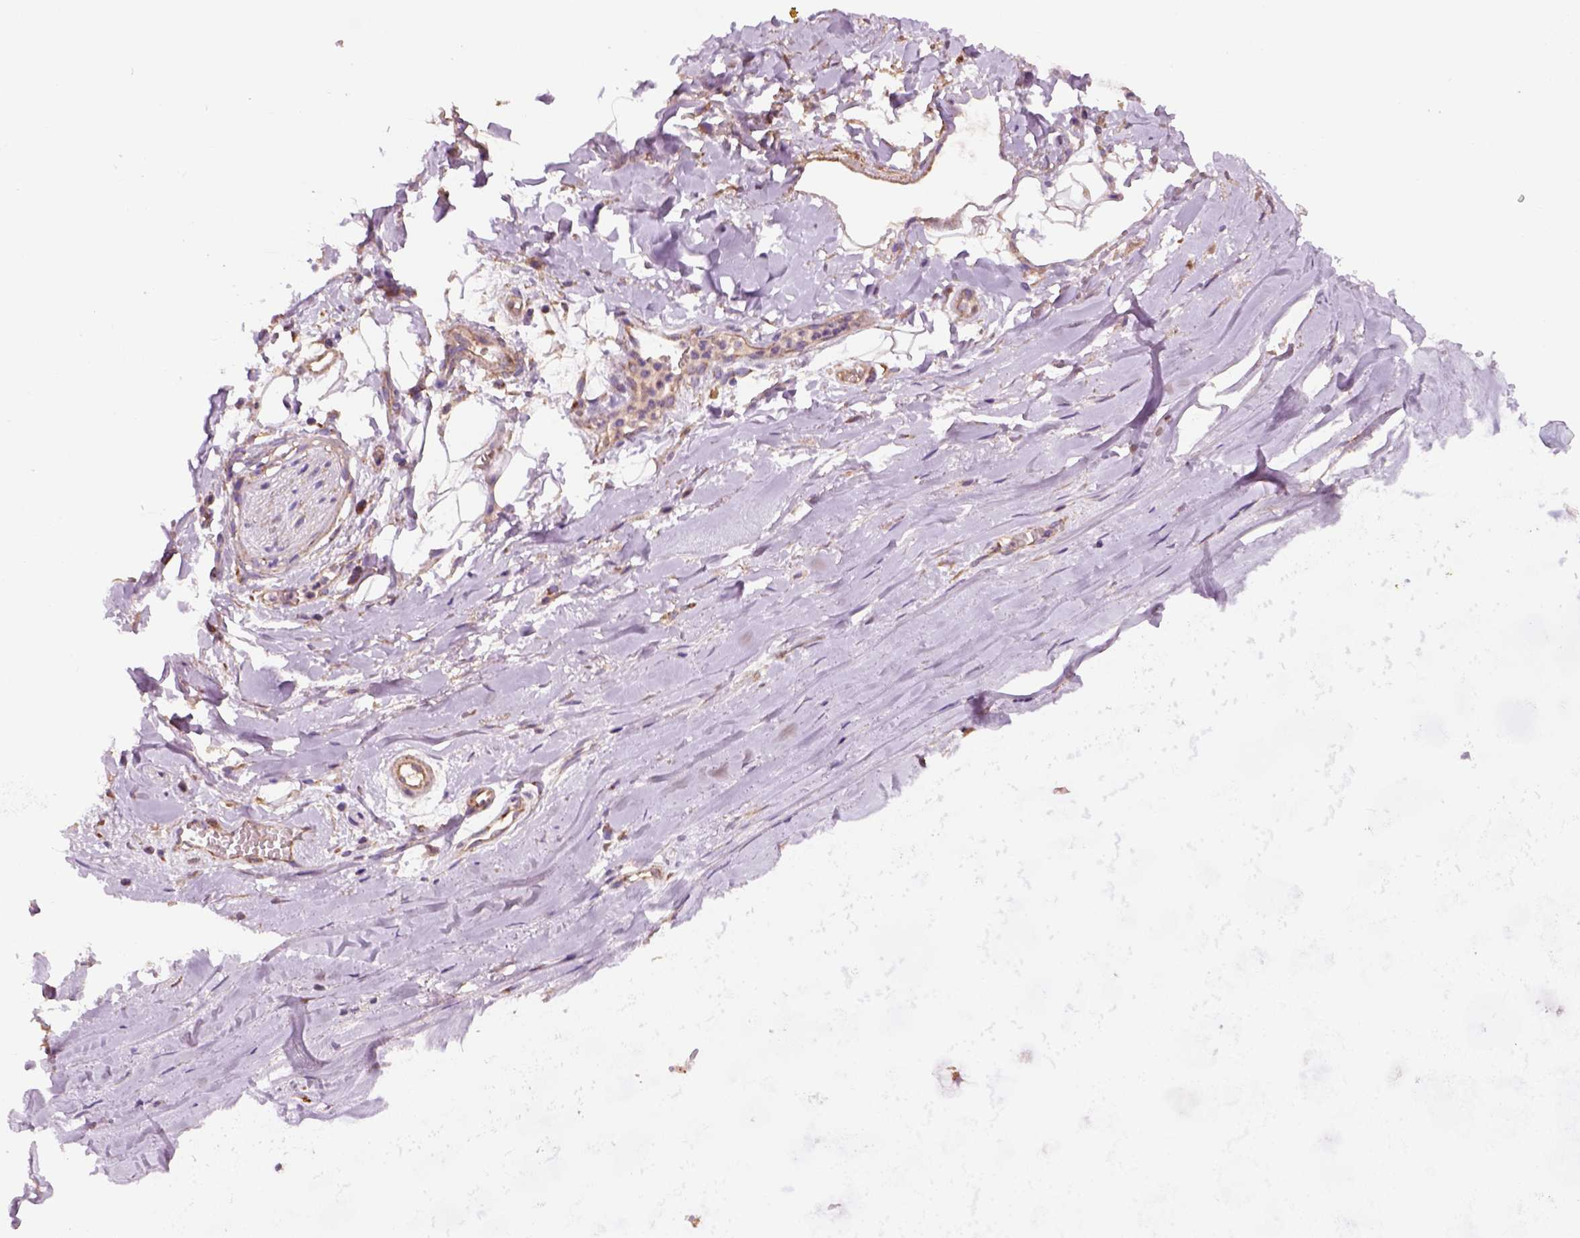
{"staining": {"intensity": "weak", "quantity": "<25%", "location": "cytoplasmic/membranous"}, "tissue": "soft tissue", "cell_type": "Fibroblasts", "image_type": "normal", "snomed": [{"axis": "morphology", "description": "Normal tissue, NOS"}, {"axis": "topography", "description": "Cartilage tissue"}, {"axis": "topography", "description": "Nasopharynx"}, {"axis": "topography", "description": "Thyroid gland"}], "caption": "The IHC histopathology image has no significant positivity in fibroblasts of soft tissue.", "gene": "WARS2", "patient": {"sex": "male", "age": 63}}